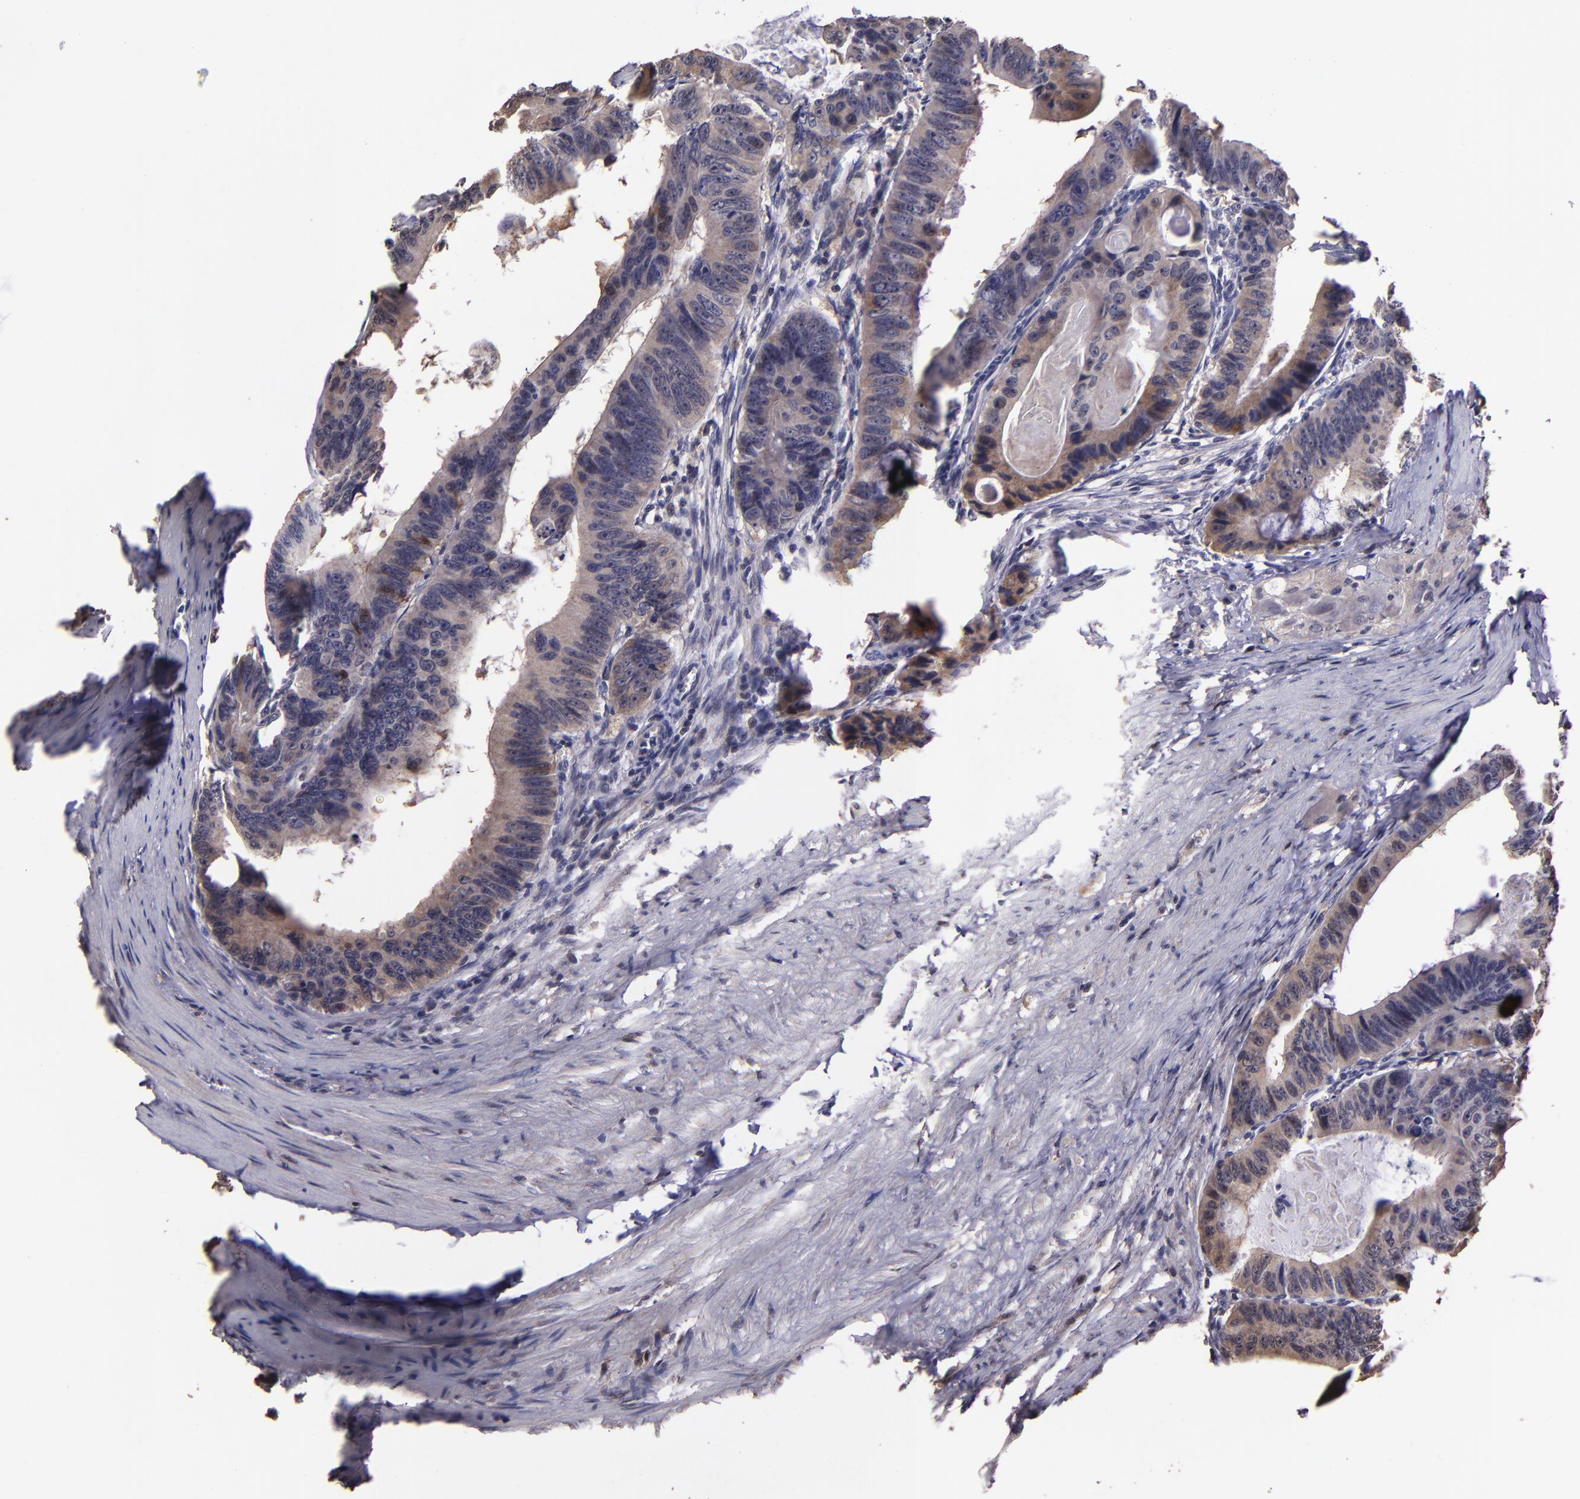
{"staining": {"intensity": "moderate", "quantity": ">75%", "location": "cytoplasmic/membranous"}, "tissue": "colorectal cancer", "cell_type": "Tumor cells", "image_type": "cancer", "snomed": [{"axis": "morphology", "description": "Adenocarcinoma, NOS"}, {"axis": "topography", "description": "Colon"}], "caption": "This is a micrograph of immunohistochemistry (IHC) staining of colorectal cancer, which shows moderate staining in the cytoplasmic/membranous of tumor cells.", "gene": "SERPINF2", "patient": {"sex": "female", "age": 55}}